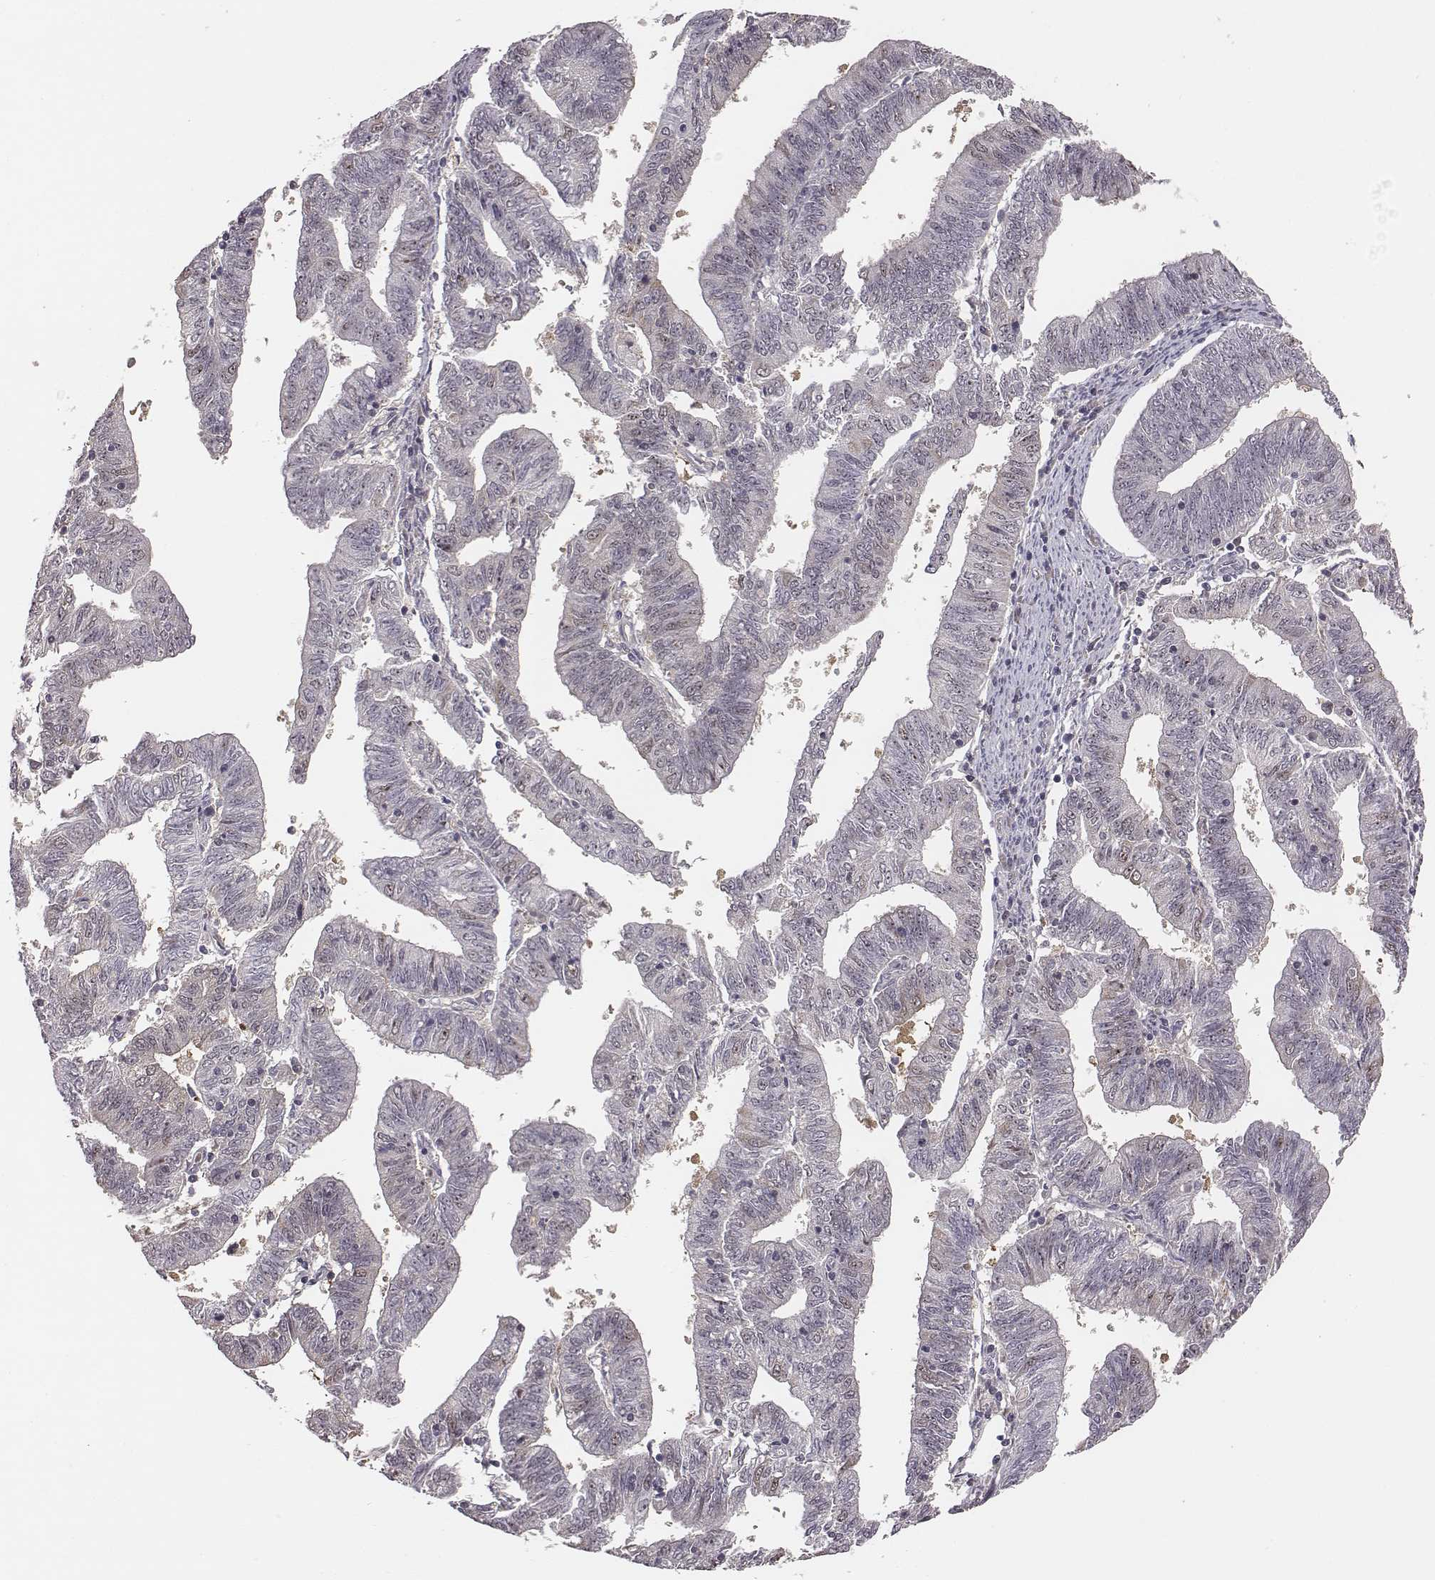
{"staining": {"intensity": "weak", "quantity": "<25%", "location": "cytoplasmic/membranous"}, "tissue": "endometrial cancer", "cell_type": "Tumor cells", "image_type": "cancer", "snomed": [{"axis": "morphology", "description": "Adenocarcinoma, NOS"}, {"axis": "topography", "description": "Endometrium"}], "caption": "Tumor cells are negative for protein expression in human endometrial cancer (adenocarcinoma).", "gene": "SMURF2", "patient": {"sex": "female", "age": 82}}